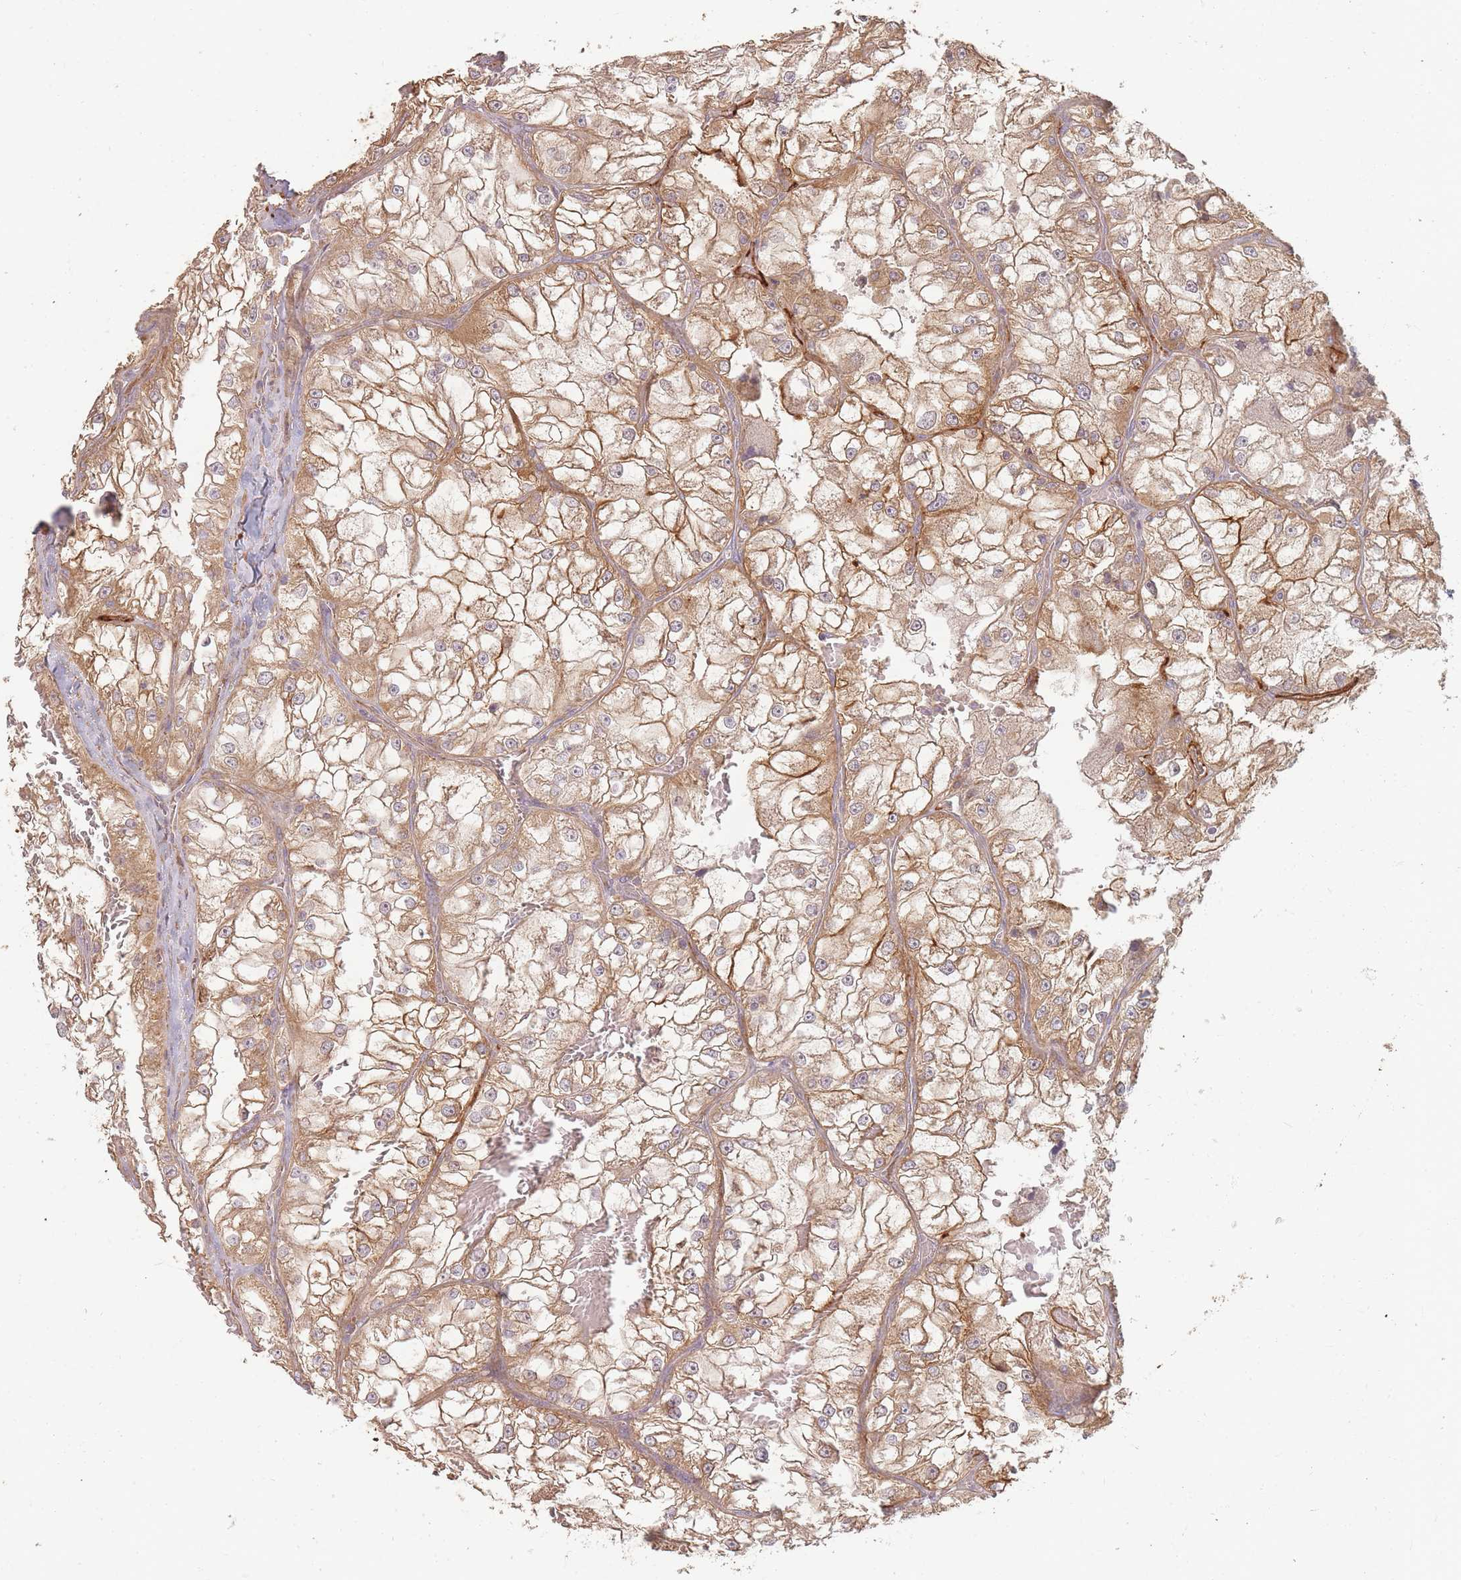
{"staining": {"intensity": "moderate", "quantity": ">75%", "location": "cytoplasmic/membranous"}, "tissue": "renal cancer", "cell_type": "Tumor cells", "image_type": "cancer", "snomed": [{"axis": "morphology", "description": "Adenocarcinoma, NOS"}, {"axis": "topography", "description": "Kidney"}], "caption": "IHC photomicrograph of neoplastic tissue: human adenocarcinoma (renal) stained using IHC displays medium levels of moderate protein expression localized specifically in the cytoplasmic/membranous of tumor cells, appearing as a cytoplasmic/membranous brown color.", "gene": "MRPS6", "patient": {"sex": "female", "age": 72}}